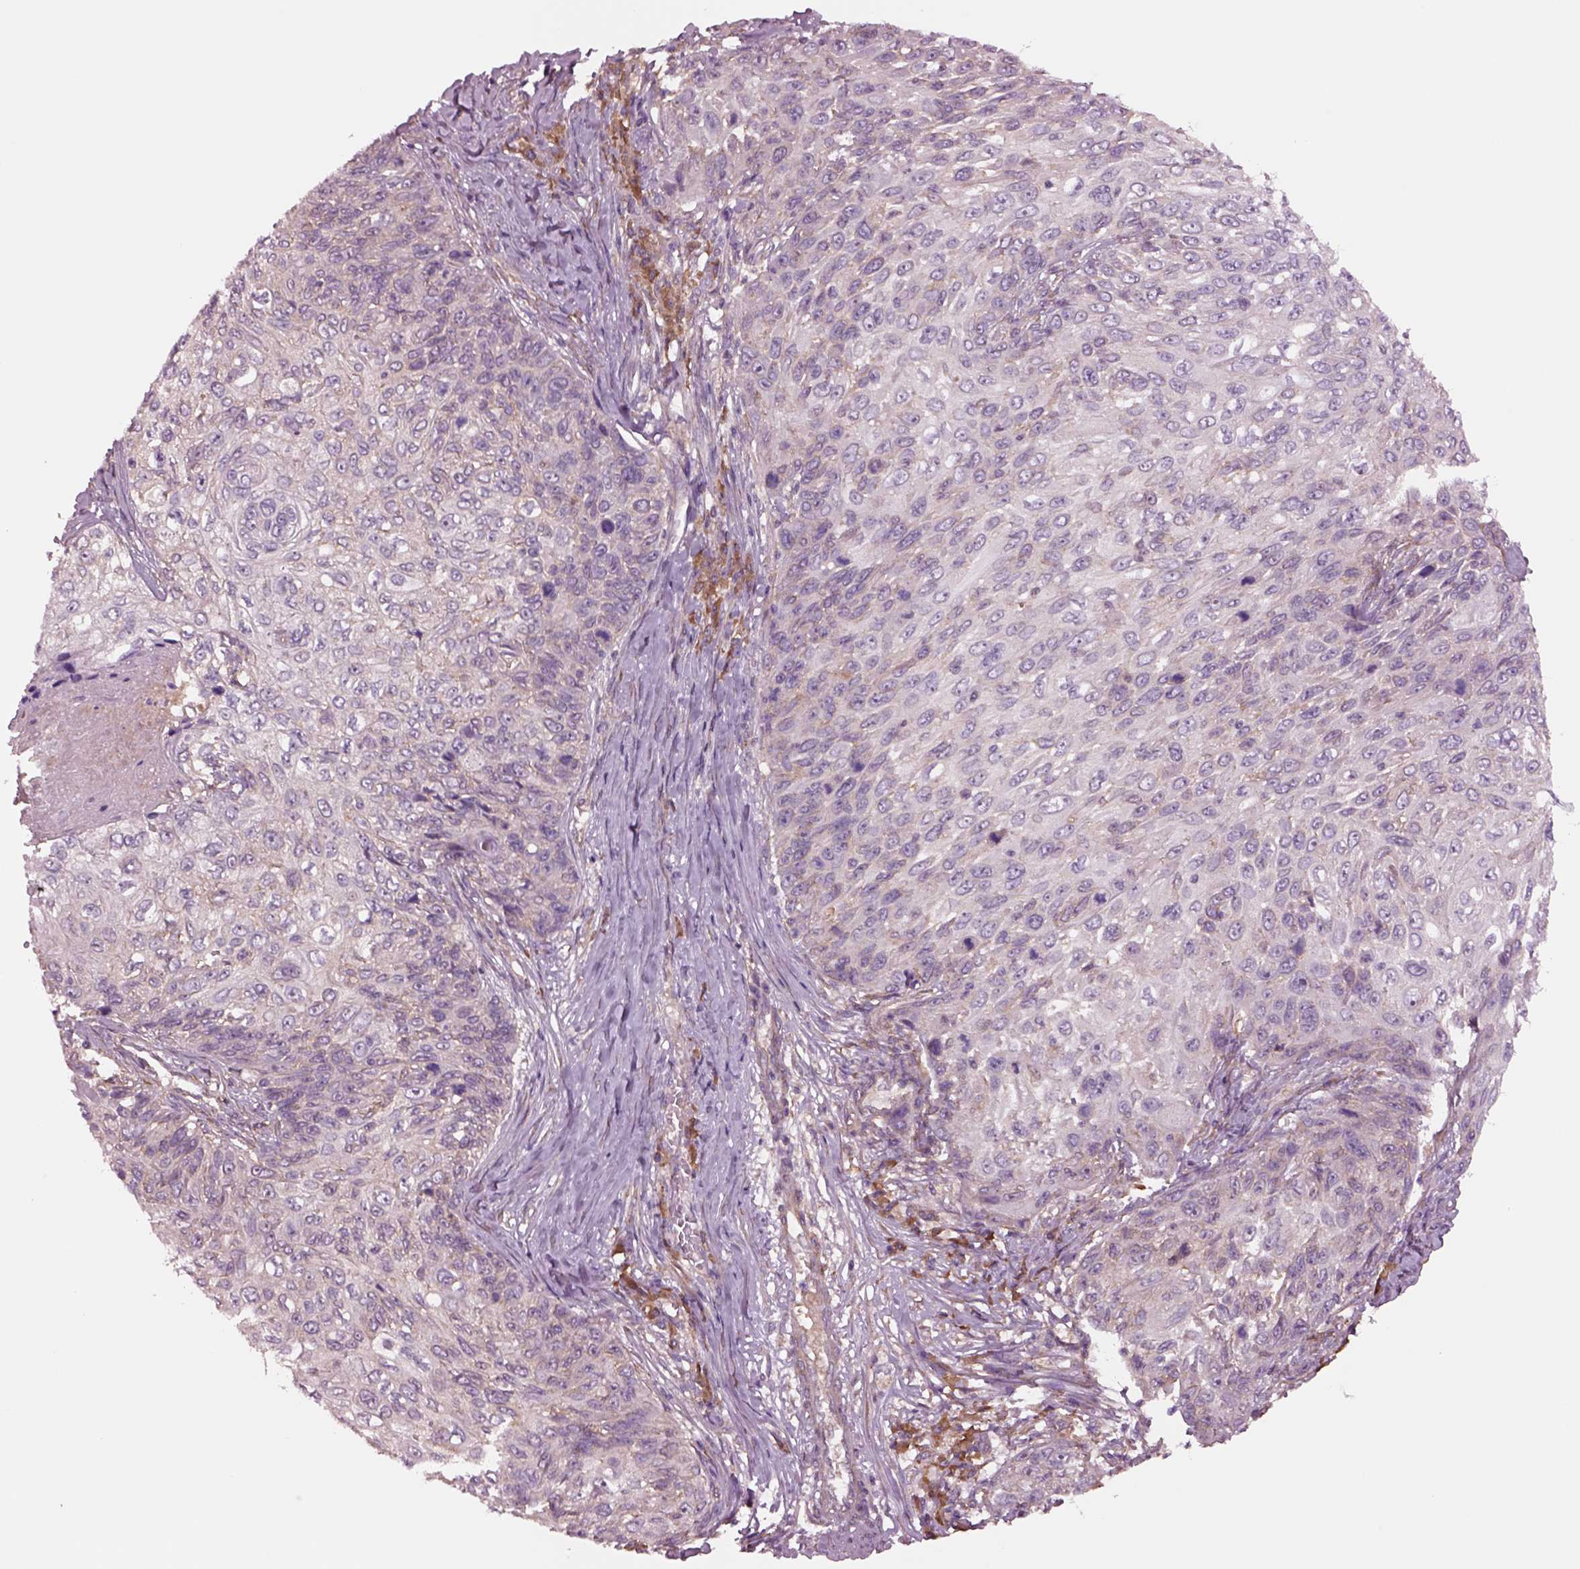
{"staining": {"intensity": "negative", "quantity": "none", "location": "none"}, "tissue": "skin cancer", "cell_type": "Tumor cells", "image_type": "cancer", "snomed": [{"axis": "morphology", "description": "Squamous cell carcinoma, NOS"}, {"axis": "topography", "description": "Skin"}], "caption": "The image reveals no significant staining in tumor cells of squamous cell carcinoma (skin). (DAB (3,3'-diaminobenzidine) immunohistochemistry, high magnification).", "gene": "HTR1B", "patient": {"sex": "male", "age": 92}}